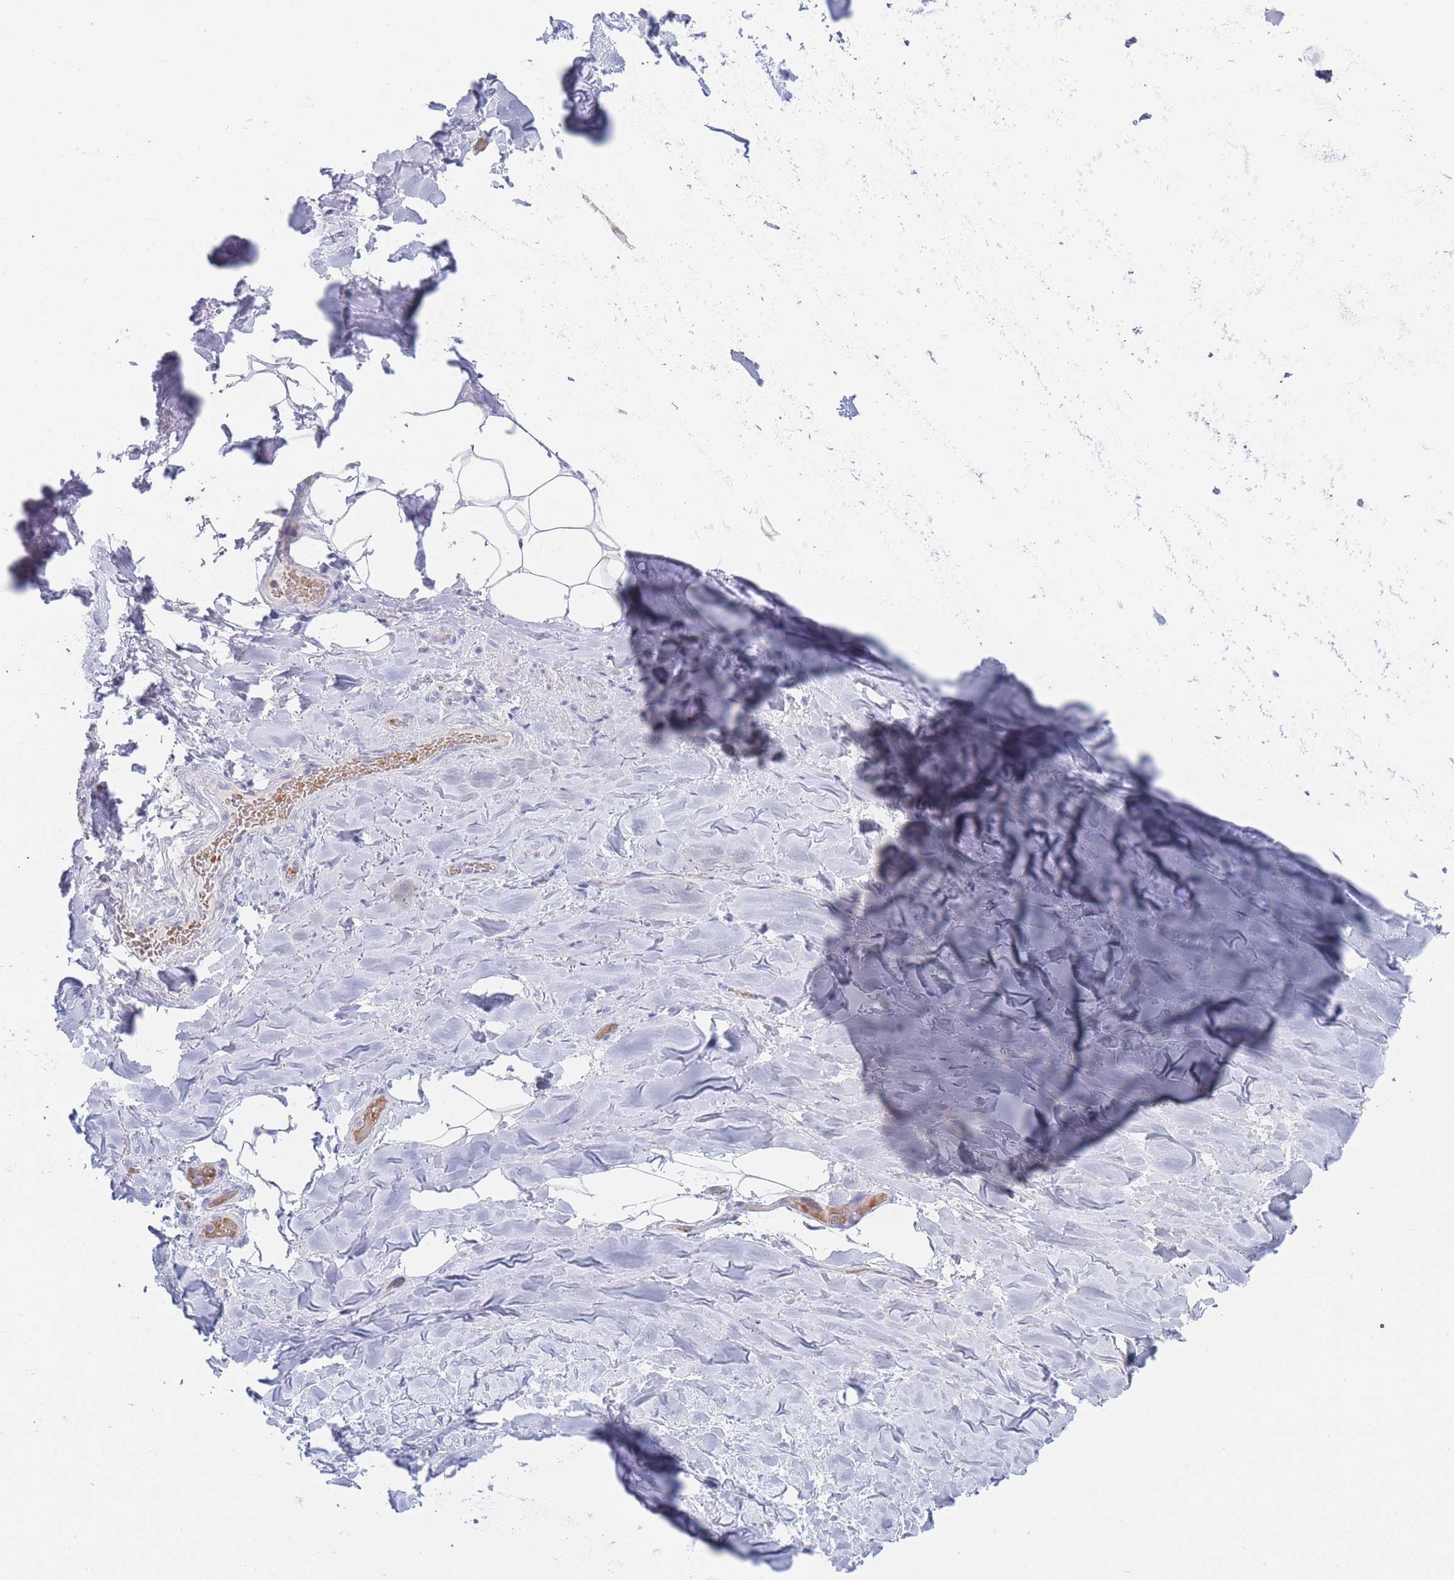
{"staining": {"intensity": "negative", "quantity": "none", "location": "none"}, "tissue": "adipose tissue", "cell_type": "Adipocytes", "image_type": "normal", "snomed": [{"axis": "morphology", "description": "Normal tissue, NOS"}, {"axis": "topography", "description": "Lymph node"}, {"axis": "topography", "description": "Cartilage tissue"}, {"axis": "topography", "description": "Bronchus"}], "caption": "Micrograph shows no protein positivity in adipocytes of benign adipose tissue.", "gene": "ENSG00000284931", "patient": {"sex": "male", "age": 63}}